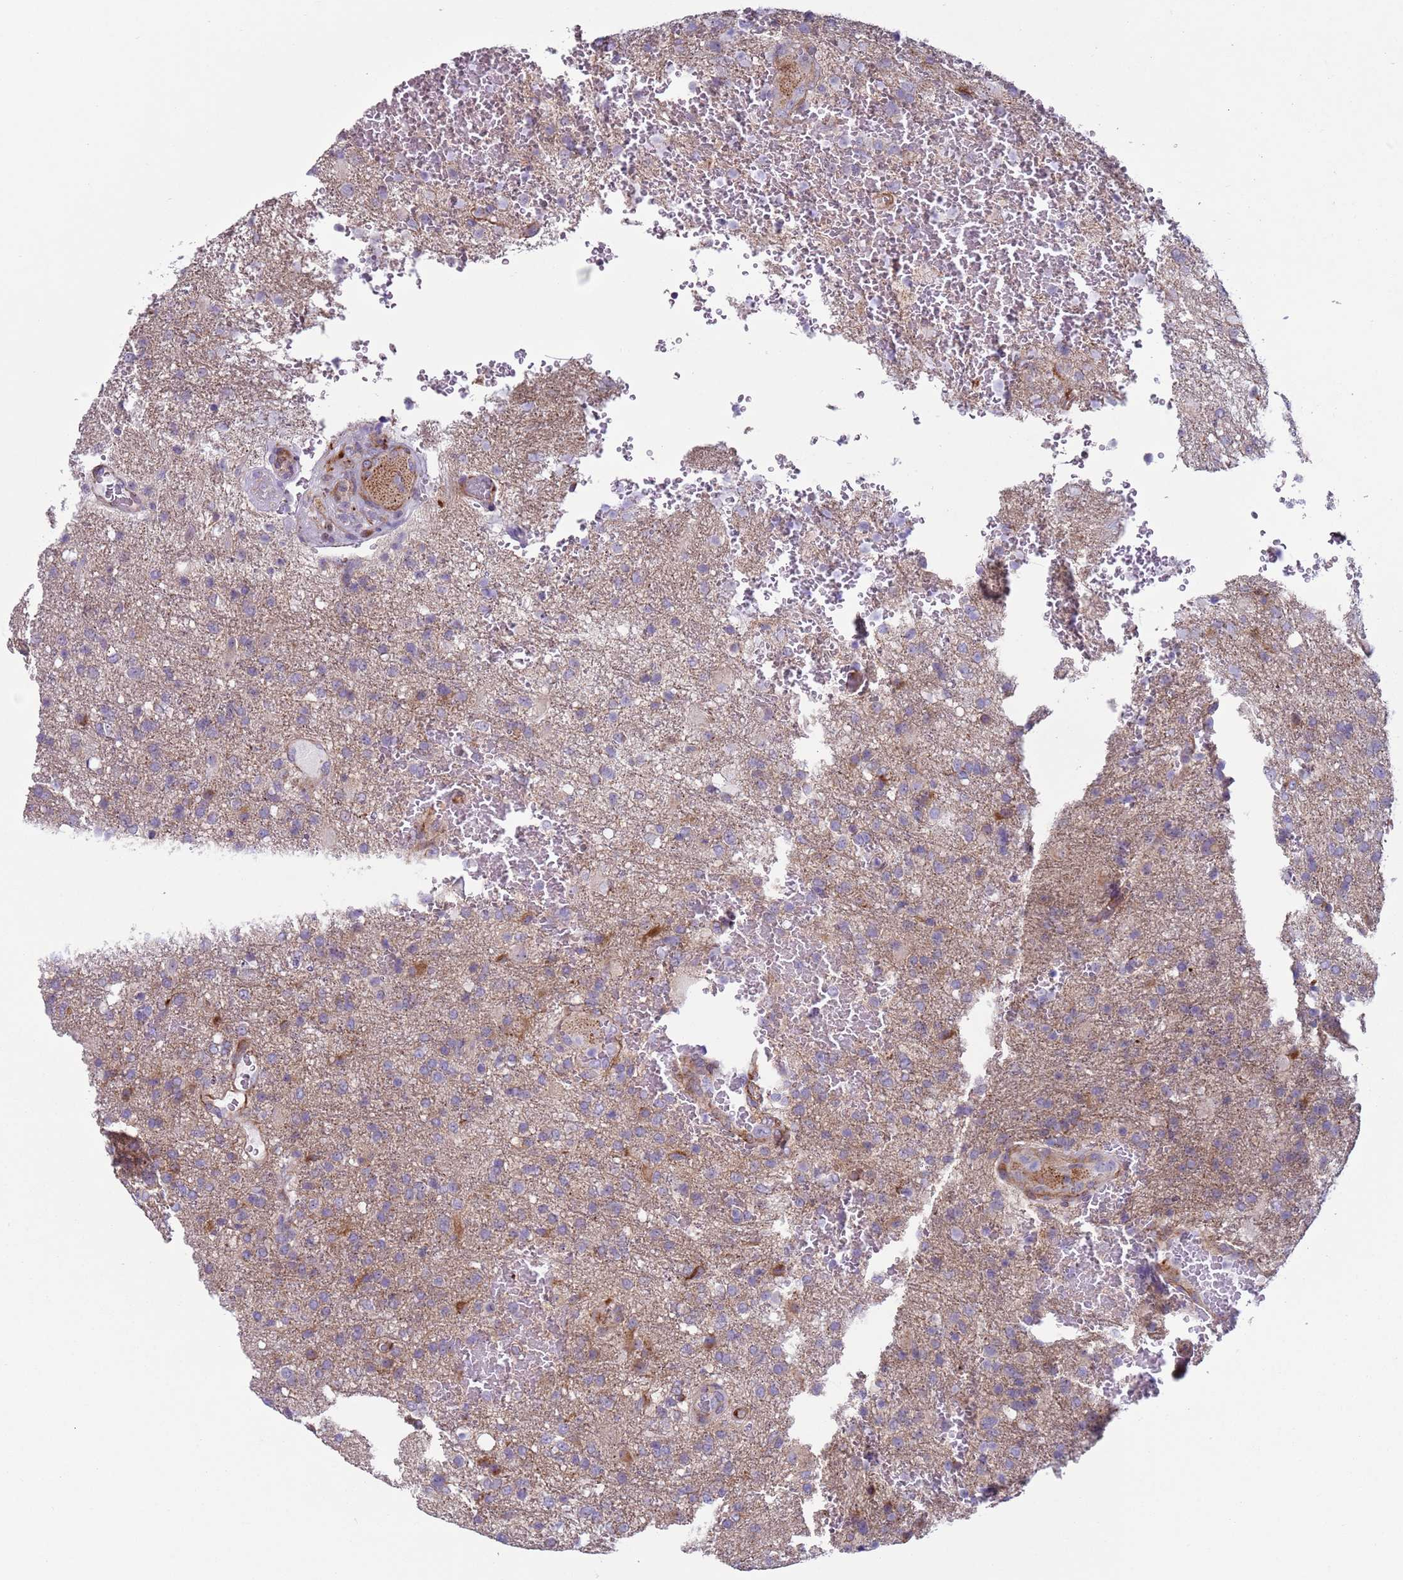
{"staining": {"intensity": "negative", "quantity": "none", "location": "none"}, "tissue": "glioma", "cell_type": "Tumor cells", "image_type": "cancer", "snomed": [{"axis": "morphology", "description": "Glioma, malignant, High grade"}, {"axis": "topography", "description": "Brain"}], "caption": "Image shows no protein staining in tumor cells of glioma tissue.", "gene": "HEATR1", "patient": {"sex": "female", "age": 74}}